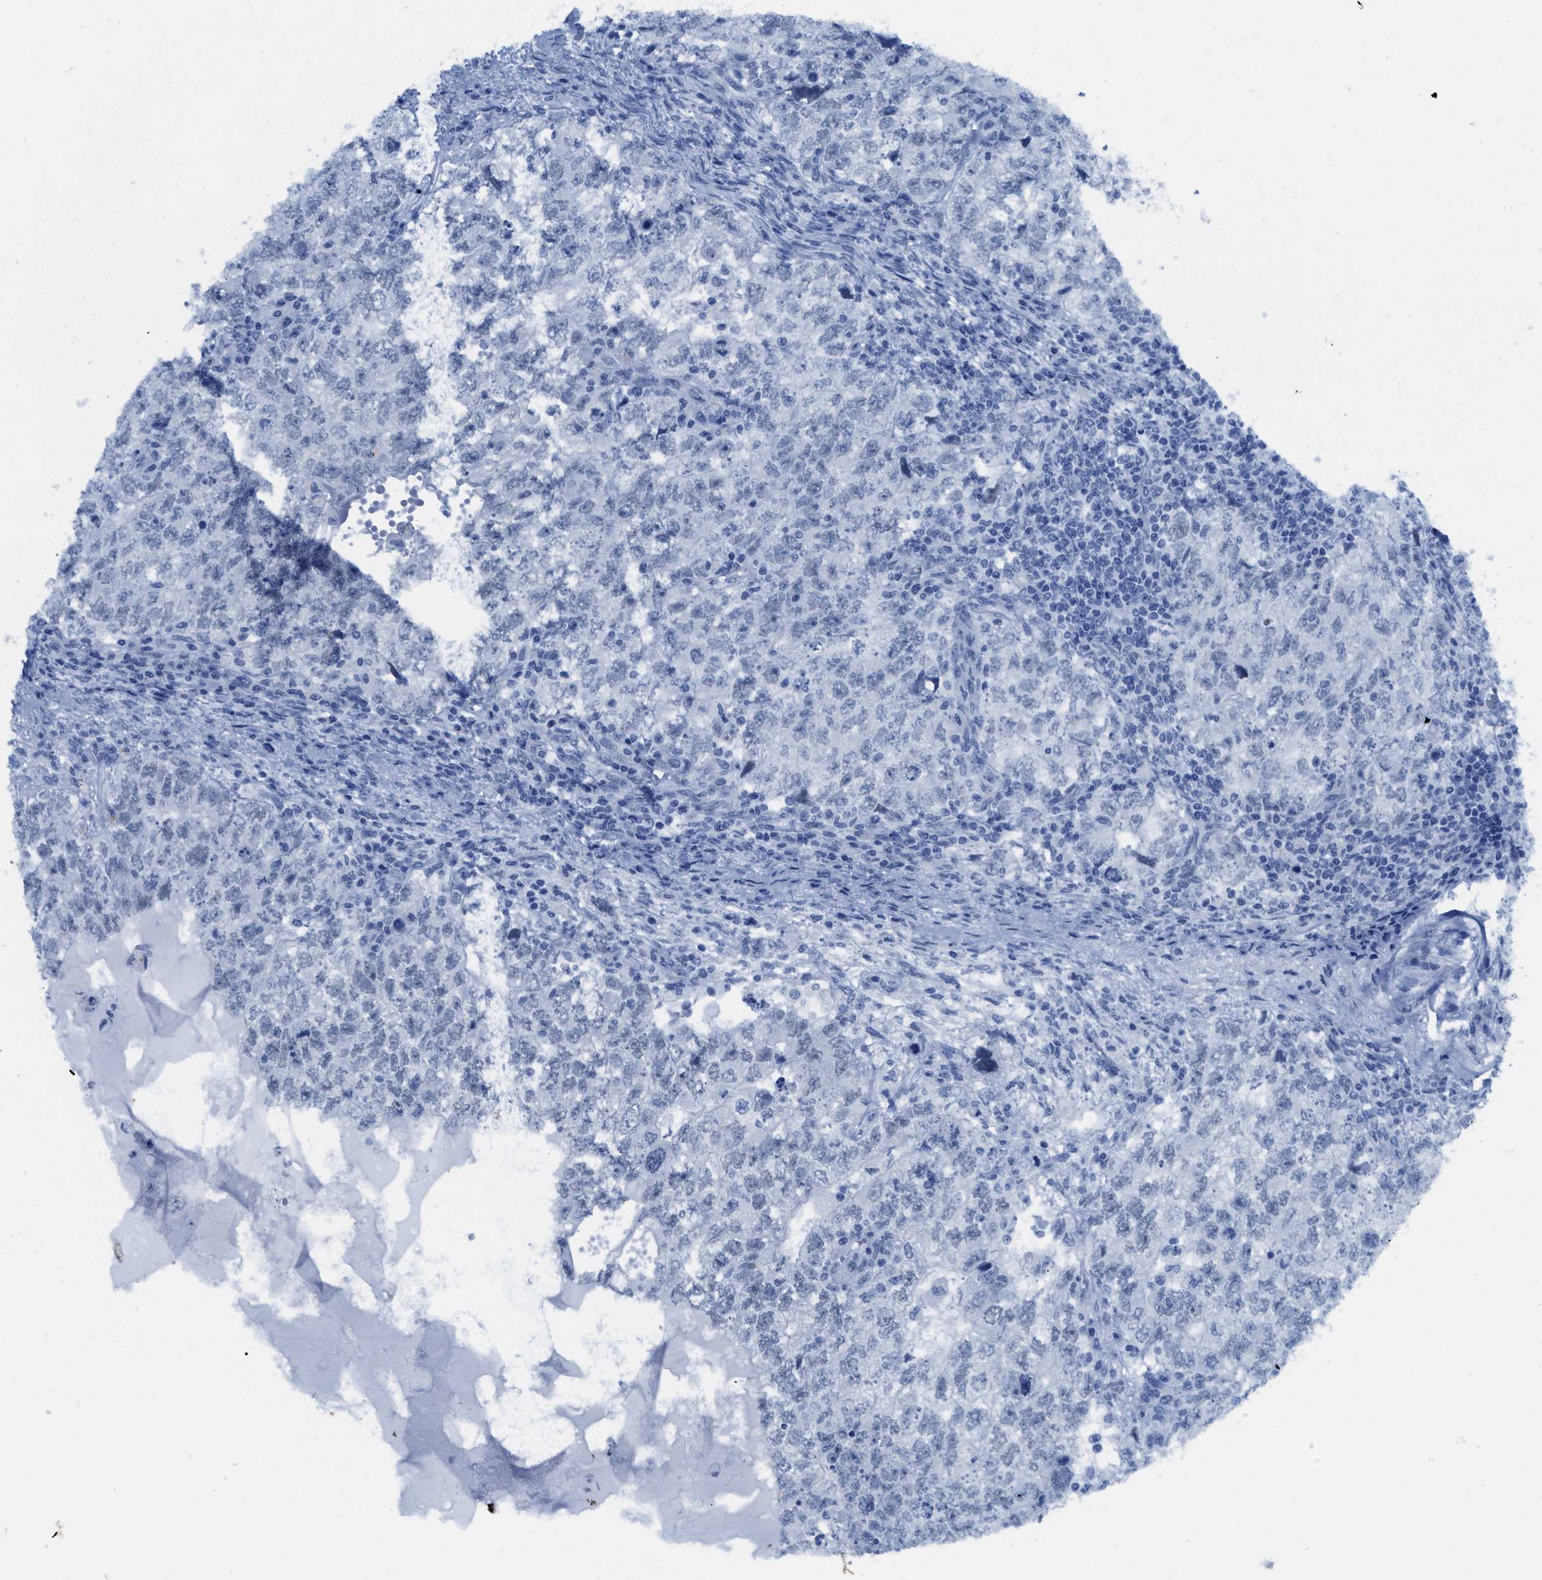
{"staining": {"intensity": "negative", "quantity": "none", "location": "none"}, "tissue": "testis cancer", "cell_type": "Tumor cells", "image_type": "cancer", "snomed": [{"axis": "morphology", "description": "Carcinoma, Embryonal, NOS"}, {"axis": "topography", "description": "Testis"}], "caption": "High power microscopy photomicrograph of an immunohistochemistry micrograph of testis cancer (embryonal carcinoma), revealing no significant staining in tumor cells.", "gene": "WDR4", "patient": {"sex": "male", "age": 36}}